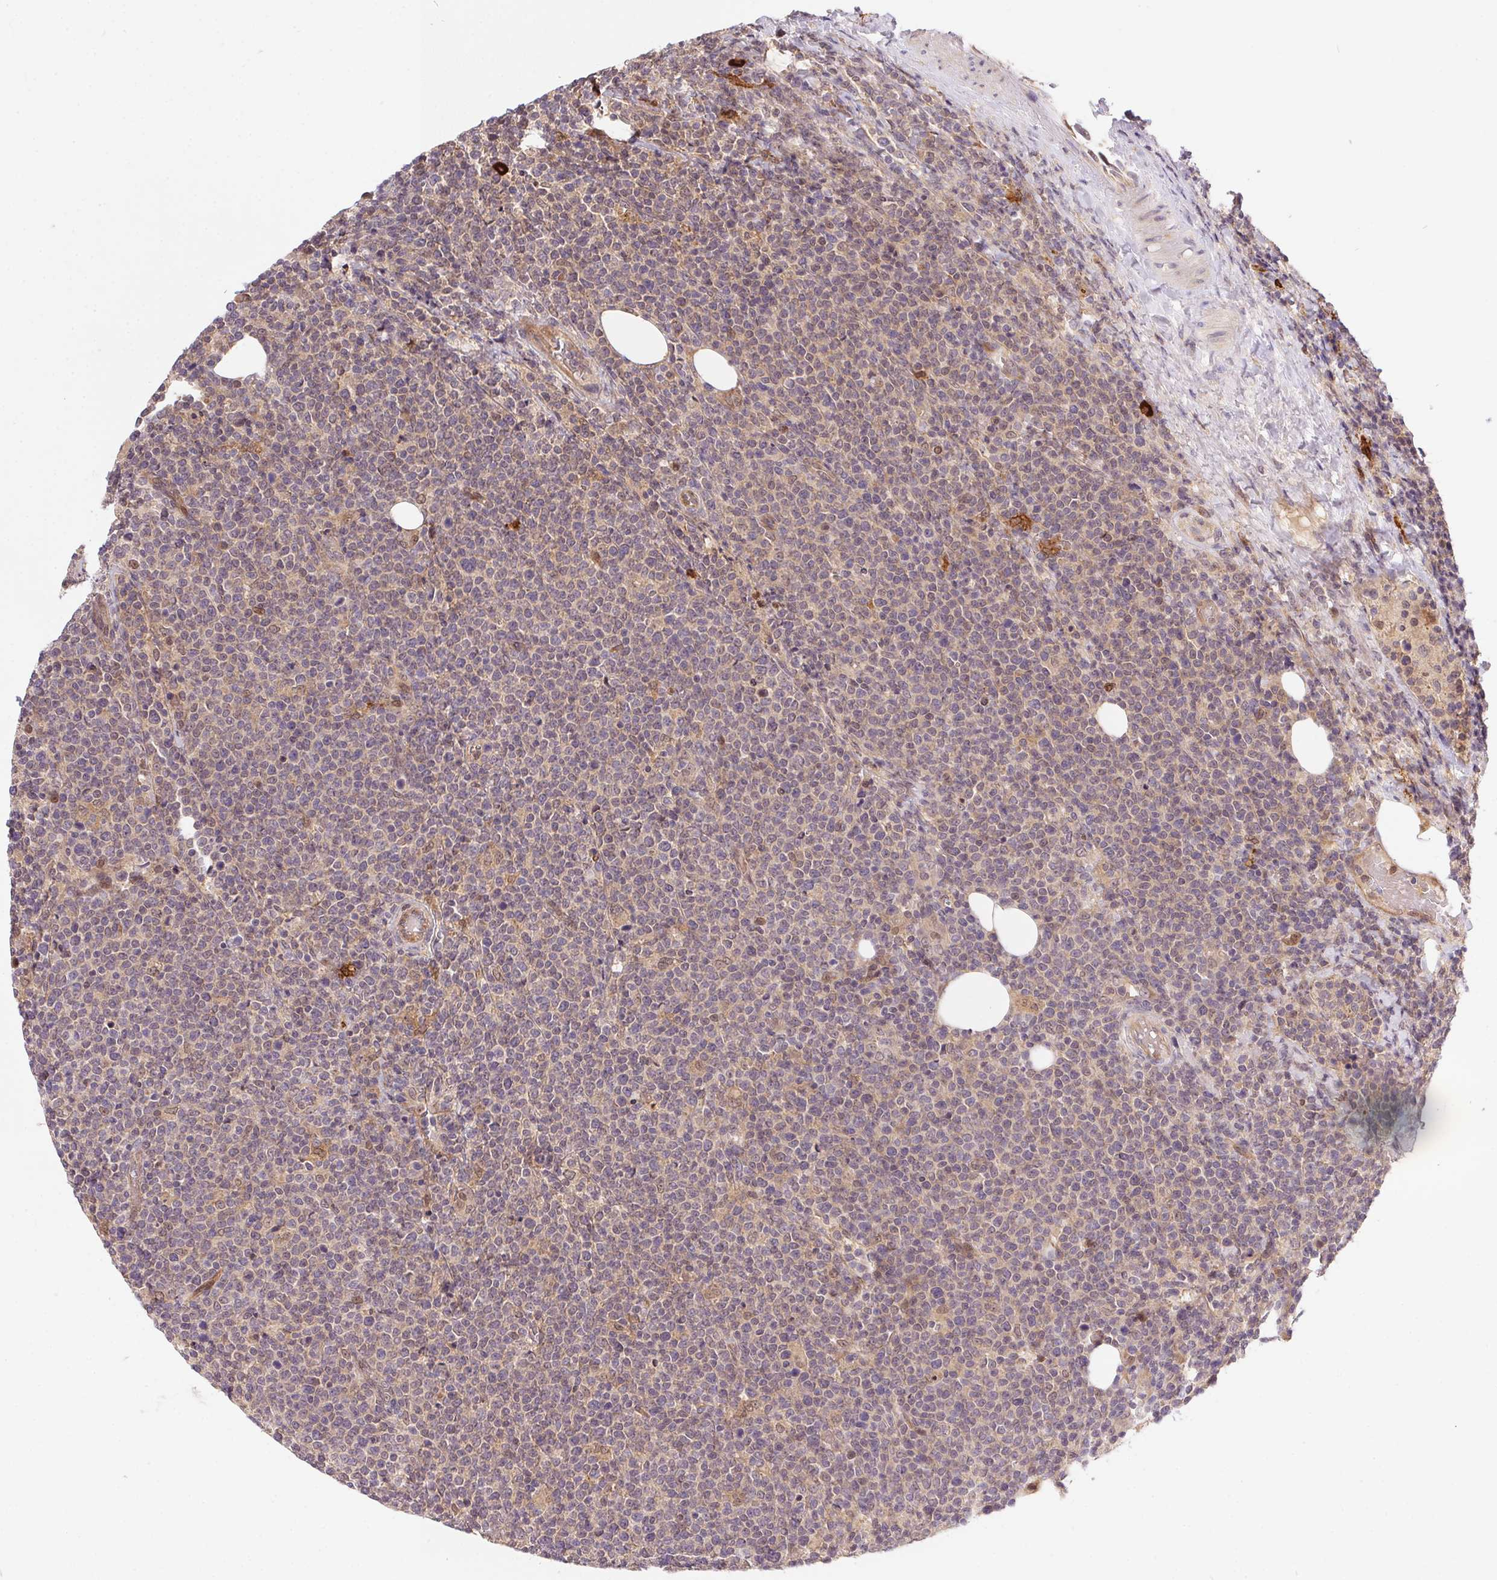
{"staining": {"intensity": "negative", "quantity": "none", "location": "none"}, "tissue": "lymphoma", "cell_type": "Tumor cells", "image_type": "cancer", "snomed": [{"axis": "morphology", "description": "Malignant lymphoma, non-Hodgkin's type, High grade"}, {"axis": "topography", "description": "Lymph node"}], "caption": "Histopathology image shows no protein staining in tumor cells of lymphoma tissue.", "gene": "NUDT16", "patient": {"sex": "male", "age": 61}}